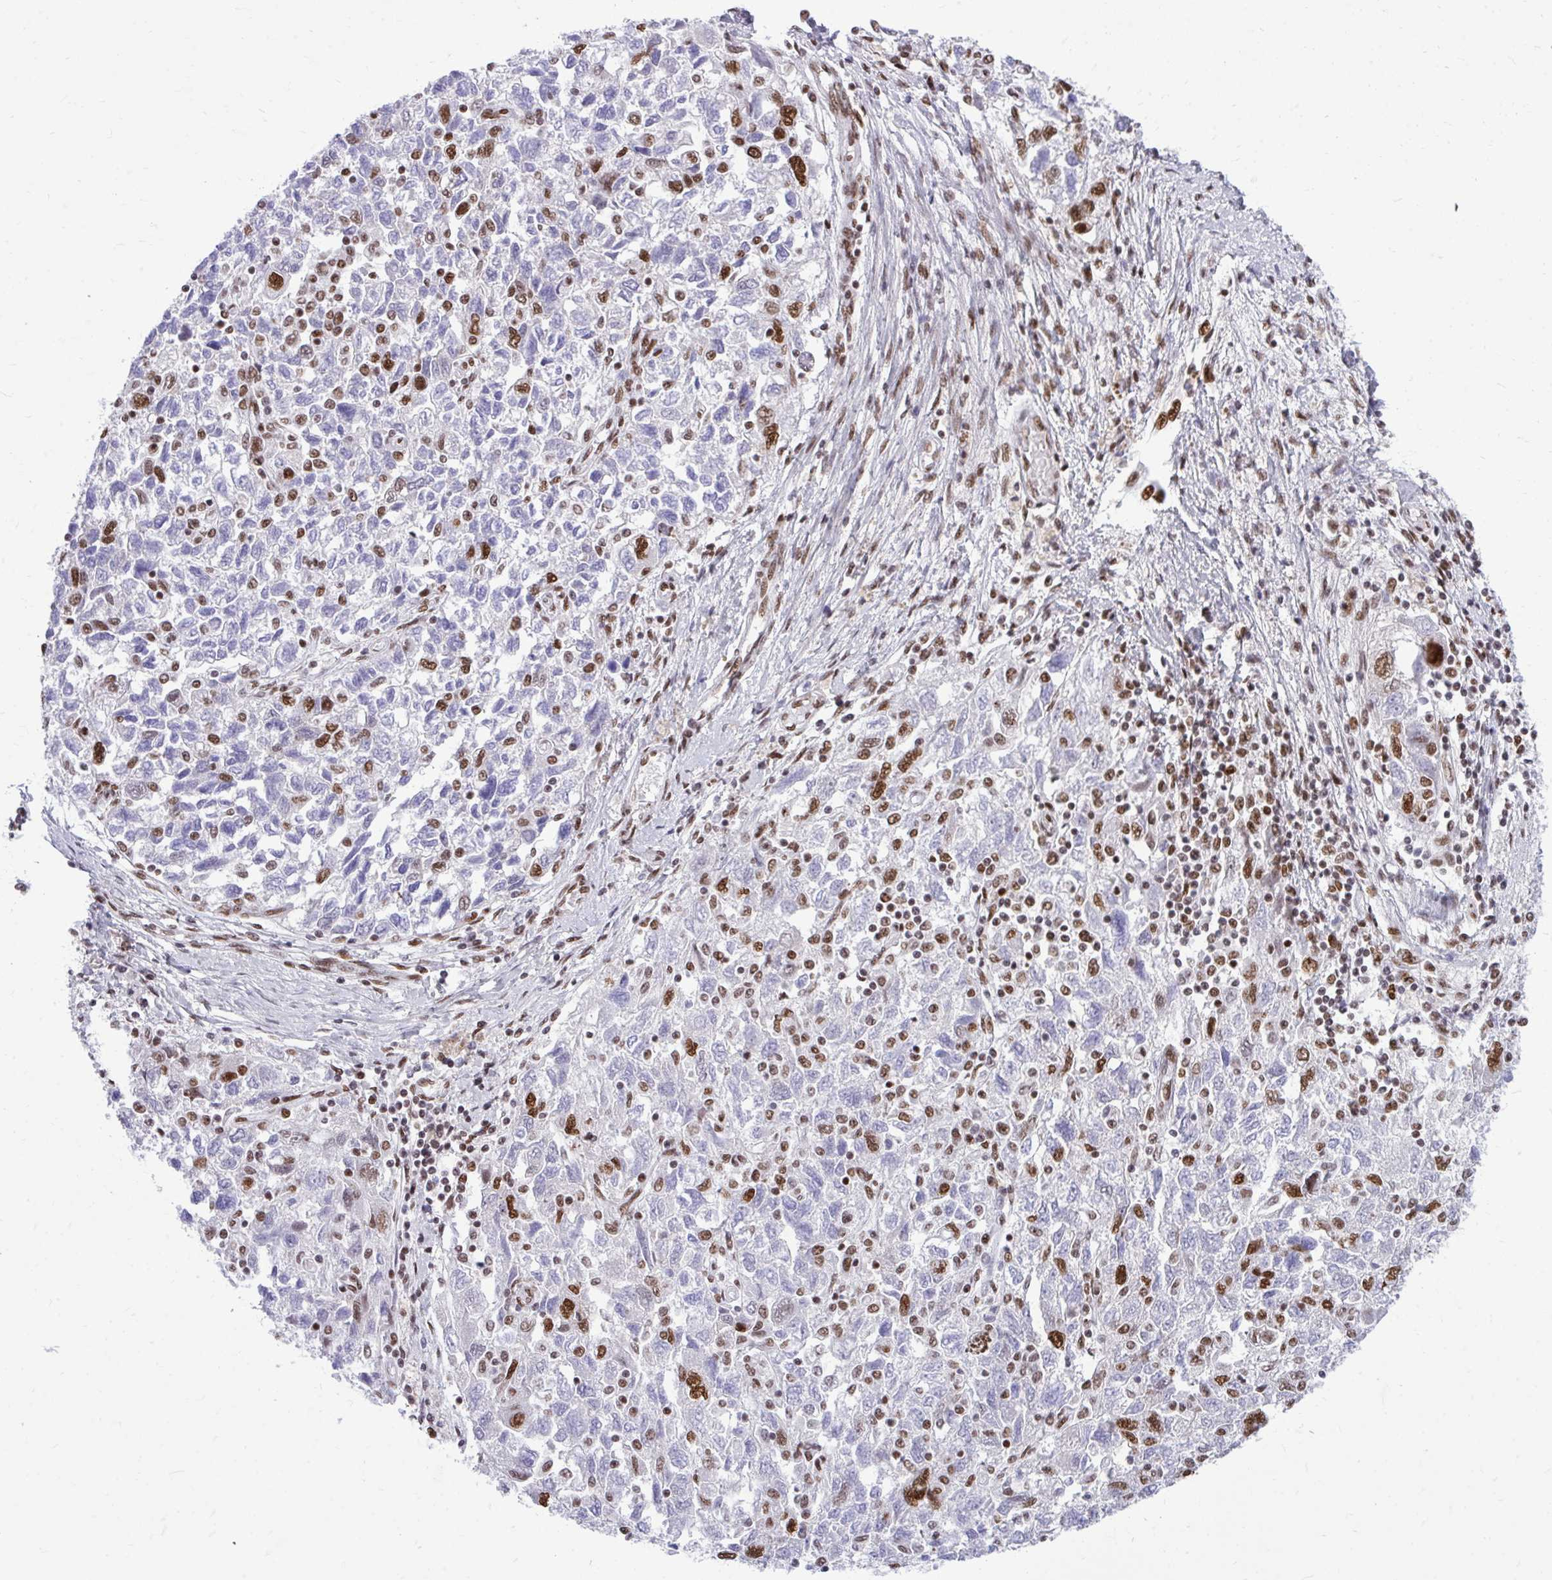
{"staining": {"intensity": "strong", "quantity": "<25%", "location": "nuclear"}, "tissue": "ovarian cancer", "cell_type": "Tumor cells", "image_type": "cancer", "snomed": [{"axis": "morphology", "description": "Carcinoma, NOS"}, {"axis": "morphology", "description": "Cystadenocarcinoma, serous, NOS"}, {"axis": "topography", "description": "Ovary"}], "caption": "DAB (3,3'-diaminobenzidine) immunohistochemical staining of ovarian cancer demonstrates strong nuclear protein staining in about <25% of tumor cells.", "gene": "CDYL", "patient": {"sex": "female", "age": 69}}